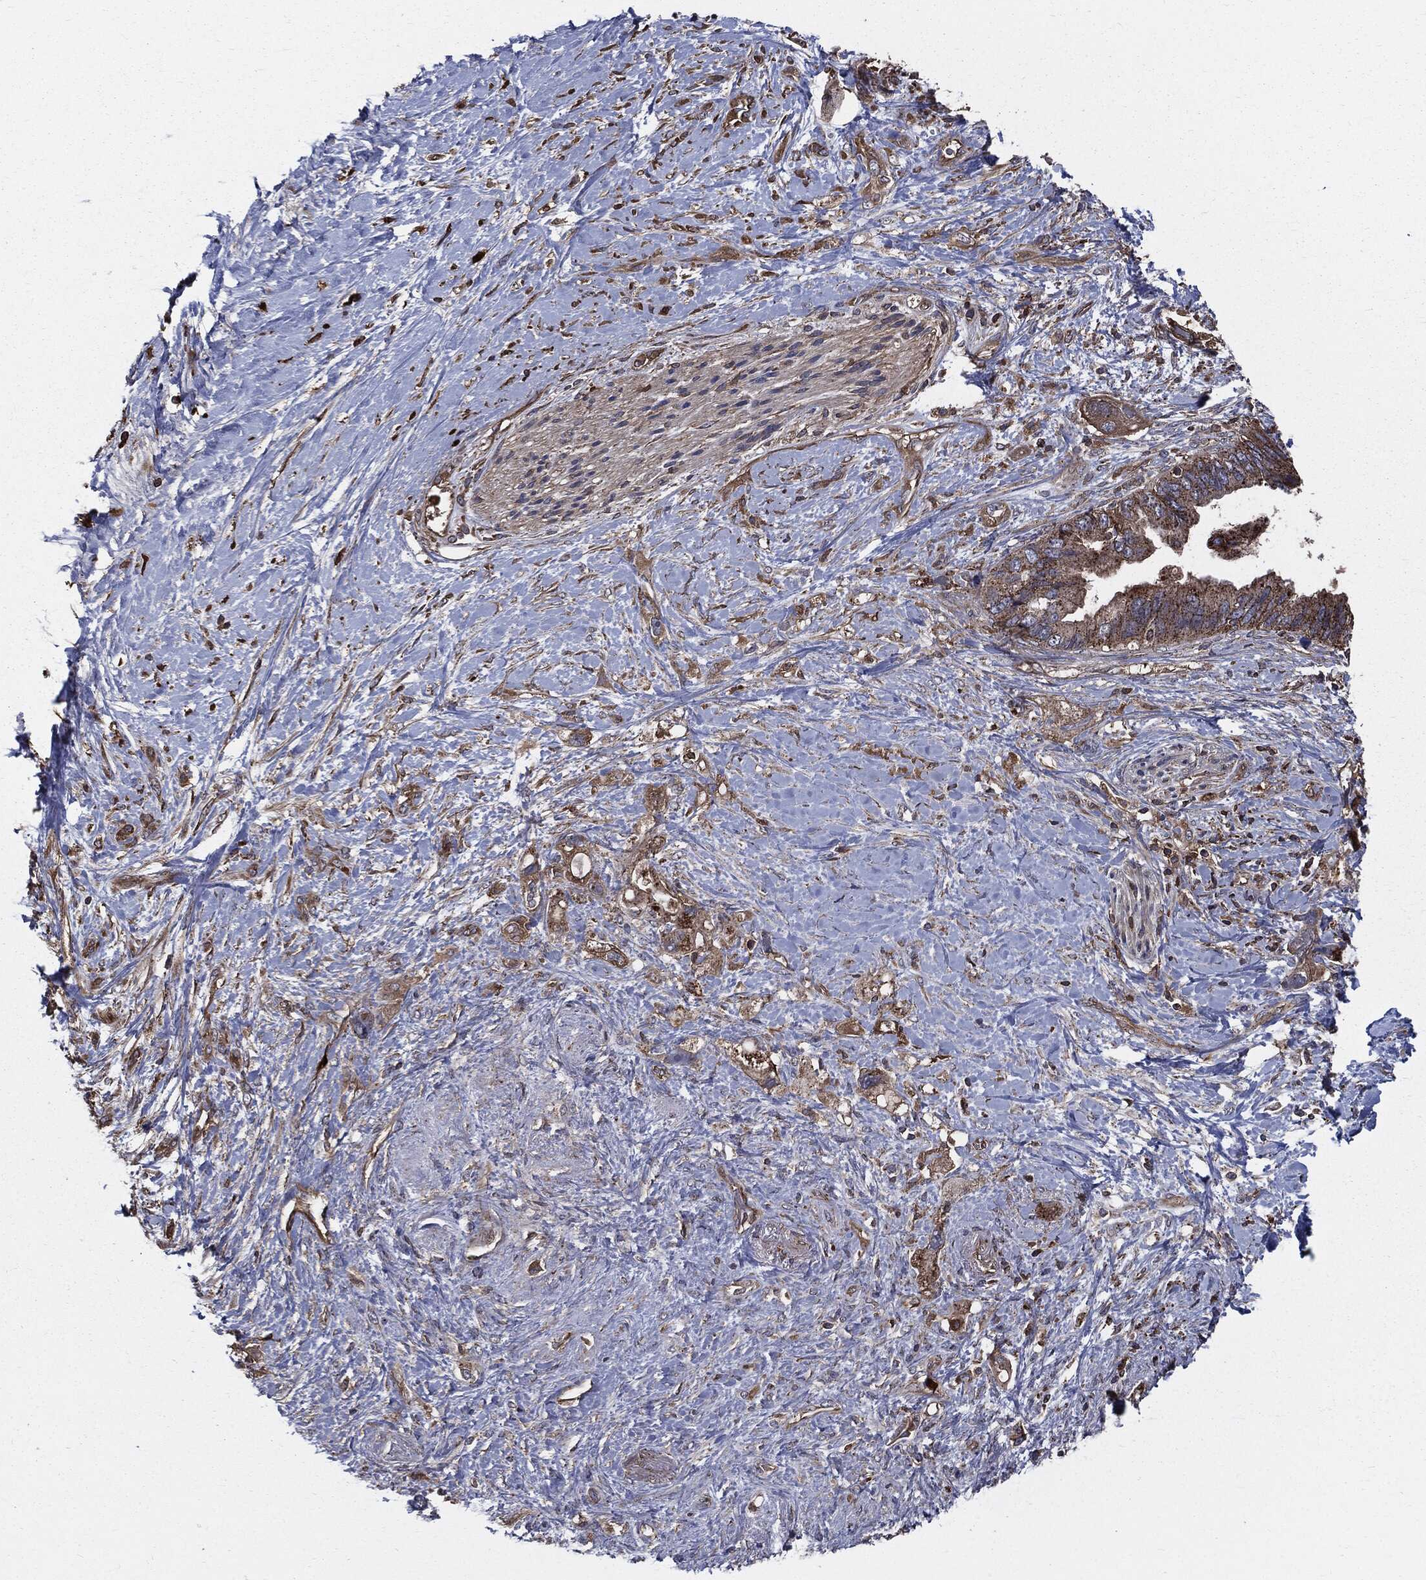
{"staining": {"intensity": "strong", "quantity": ">75%", "location": "cytoplasmic/membranous"}, "tissue": "pancreatic cancer", "cell_type": "Tumor cells", "image_type": "cancer", "snomed": [{"axis": "morphology", "description": "Adenocarcinoma, NOS"}, {"axis": "topography", "description": "Pancreas"}], "caption": "This micrograph displays immunohistochemistry staining of human adenocarcinoma (pancreatic), with high strong cytoplasmic/membranous staining in about >75% of tumor cells.", "gene": "PDCD6IP", "patient": {"sex": "female", "age": 56}}